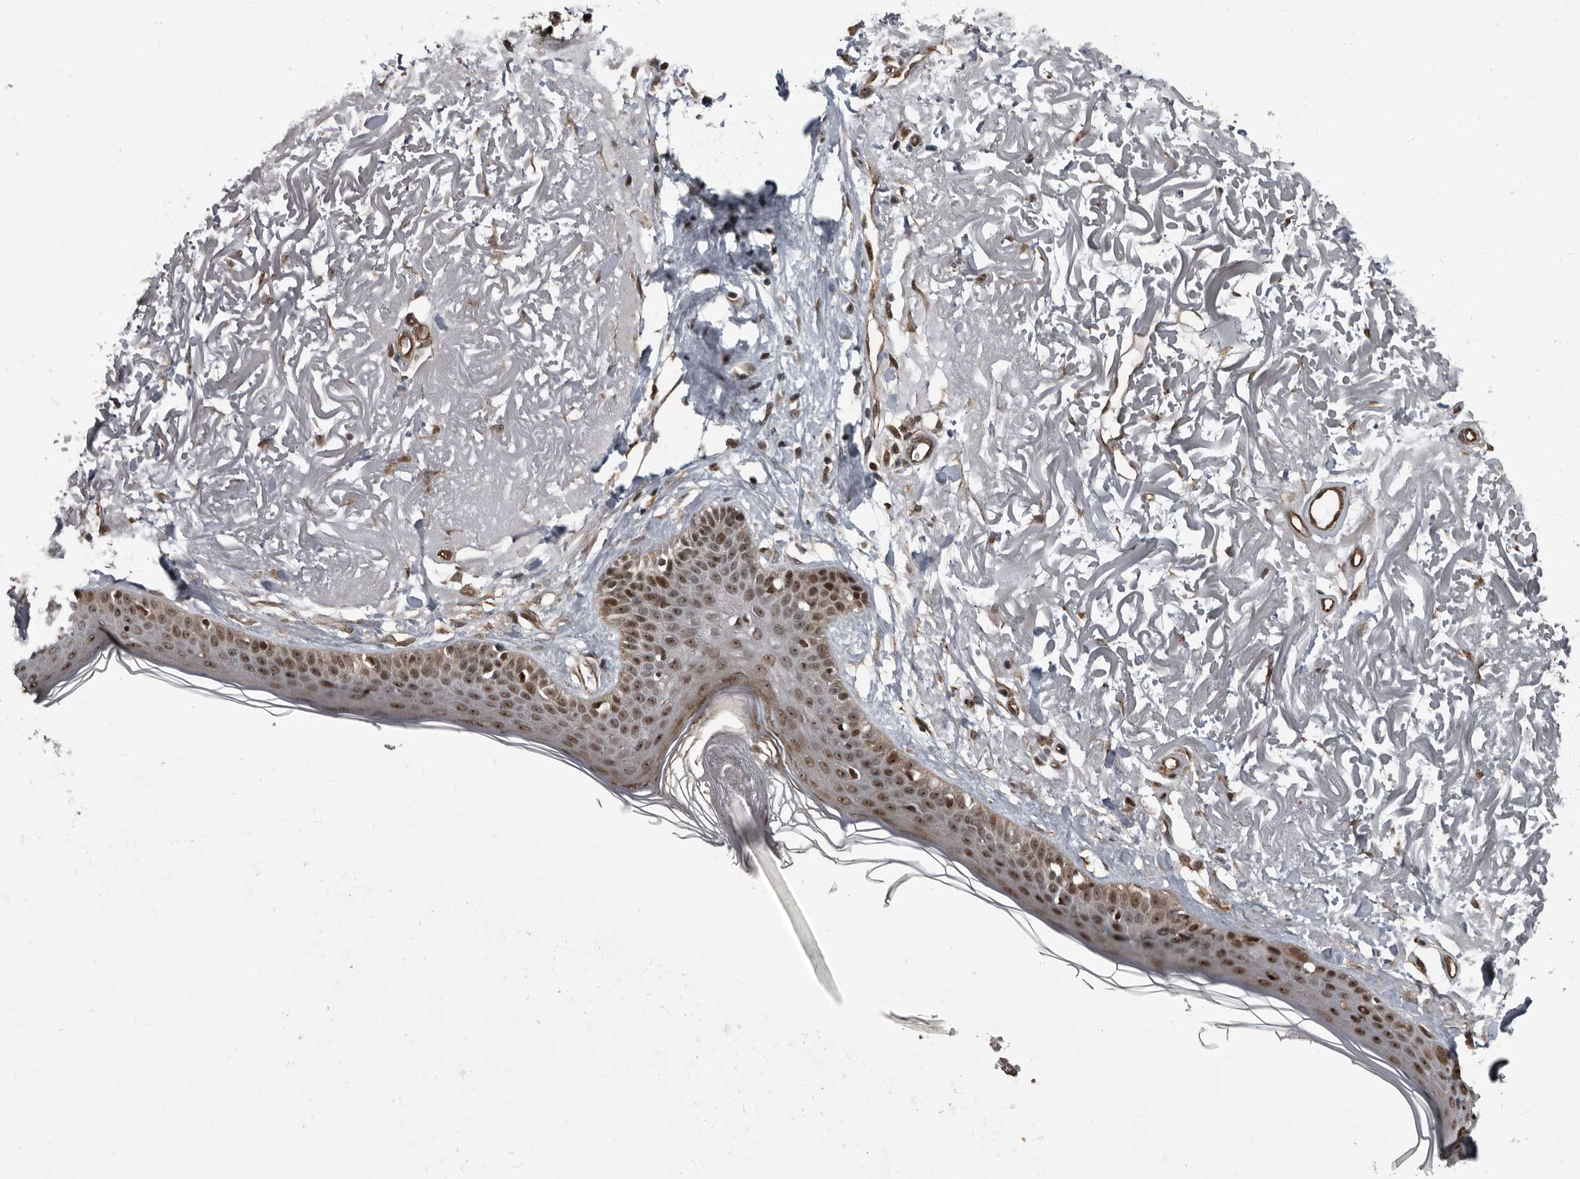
{"staining": {"intensity": "weak", "quantity": ">75%", "location": "cytoplasmic/membranous,nuclear"}, "tissue": "skin", "cell_type": "Fibroblasts", "image_type": "normal", "snomed": [{"axis": "morphology", "description": "Normal tissue, NOS"}, {"axis": "topography", "description": "Skin"}, {"axis": "topography", "description": "Skeletal muscle"}], "caption": "Immunohistochemistry micrograph of normal human skin stained for a protein (brown), which displays low levels of weak cytoplasmic/membranous,nuclear positivity in about >75% of fibroblasts.", "gene": "CHD1L", "patient": {"sex": "male", "age": 83}}